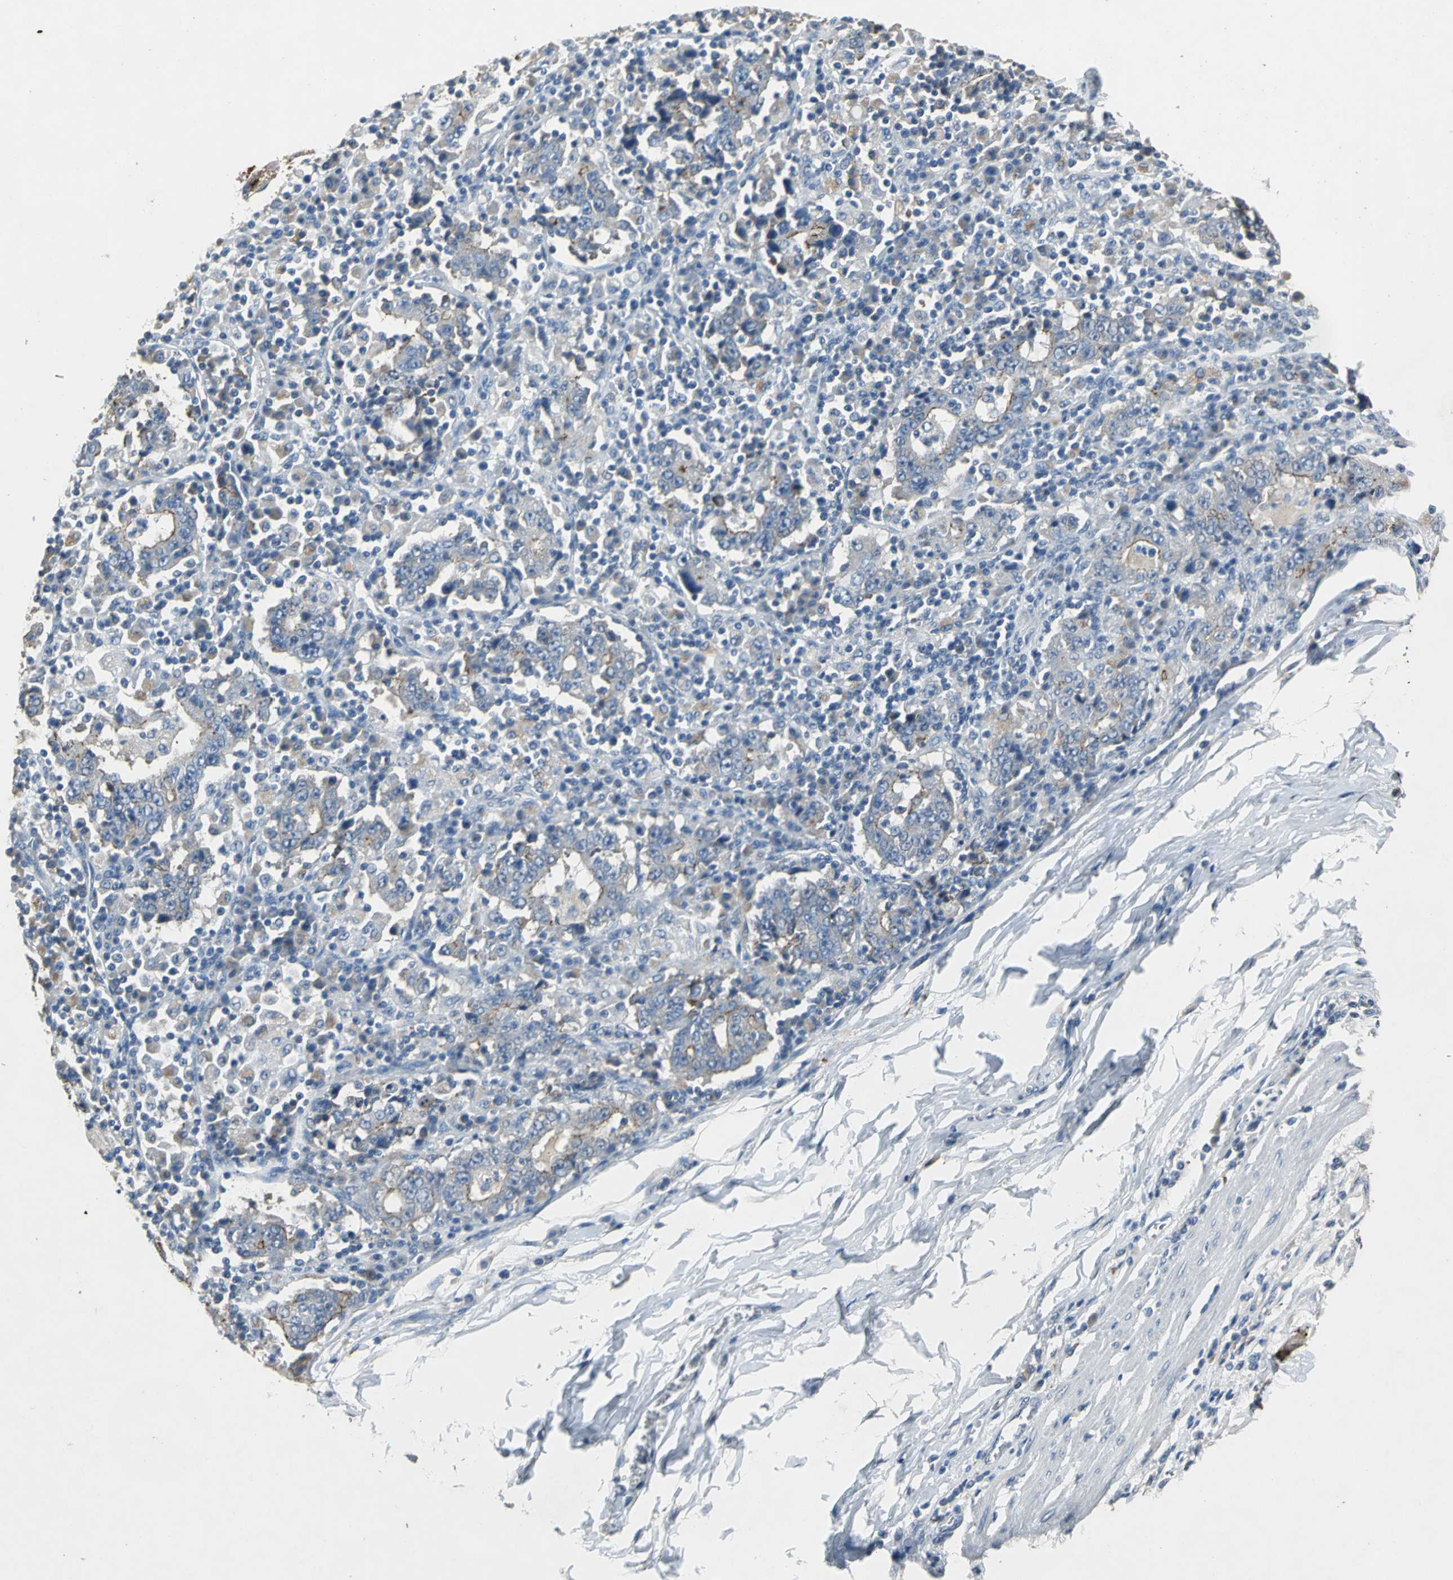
{"staining": {"intensity": "weak", "quantity": "25%-75%", "location": "cytoplasmic/membranous"}, "tissue": "stomach cancer", "cell_type": "Tumor cells", "image_type": "cancer", "snomed": [{"axis": "morphology", "description": "Normal tissue, NOS"}, {"axis": "morphology", "description": "Adenocarcinoma, NOS"}, {"axis": "topography", "description": "Stomach, upper"}, {"axis": "topography", "description": "Stomach"}], "caption": "The micrograph shows immunohistochemical staining of adenocarcinoma (stomach). There is weak cytoplasmic/membranous staining is seen in approximately 25%-75% of tumor cells.", "gene": "OCLN", "patient": {"sex": "male", "age": 59}}